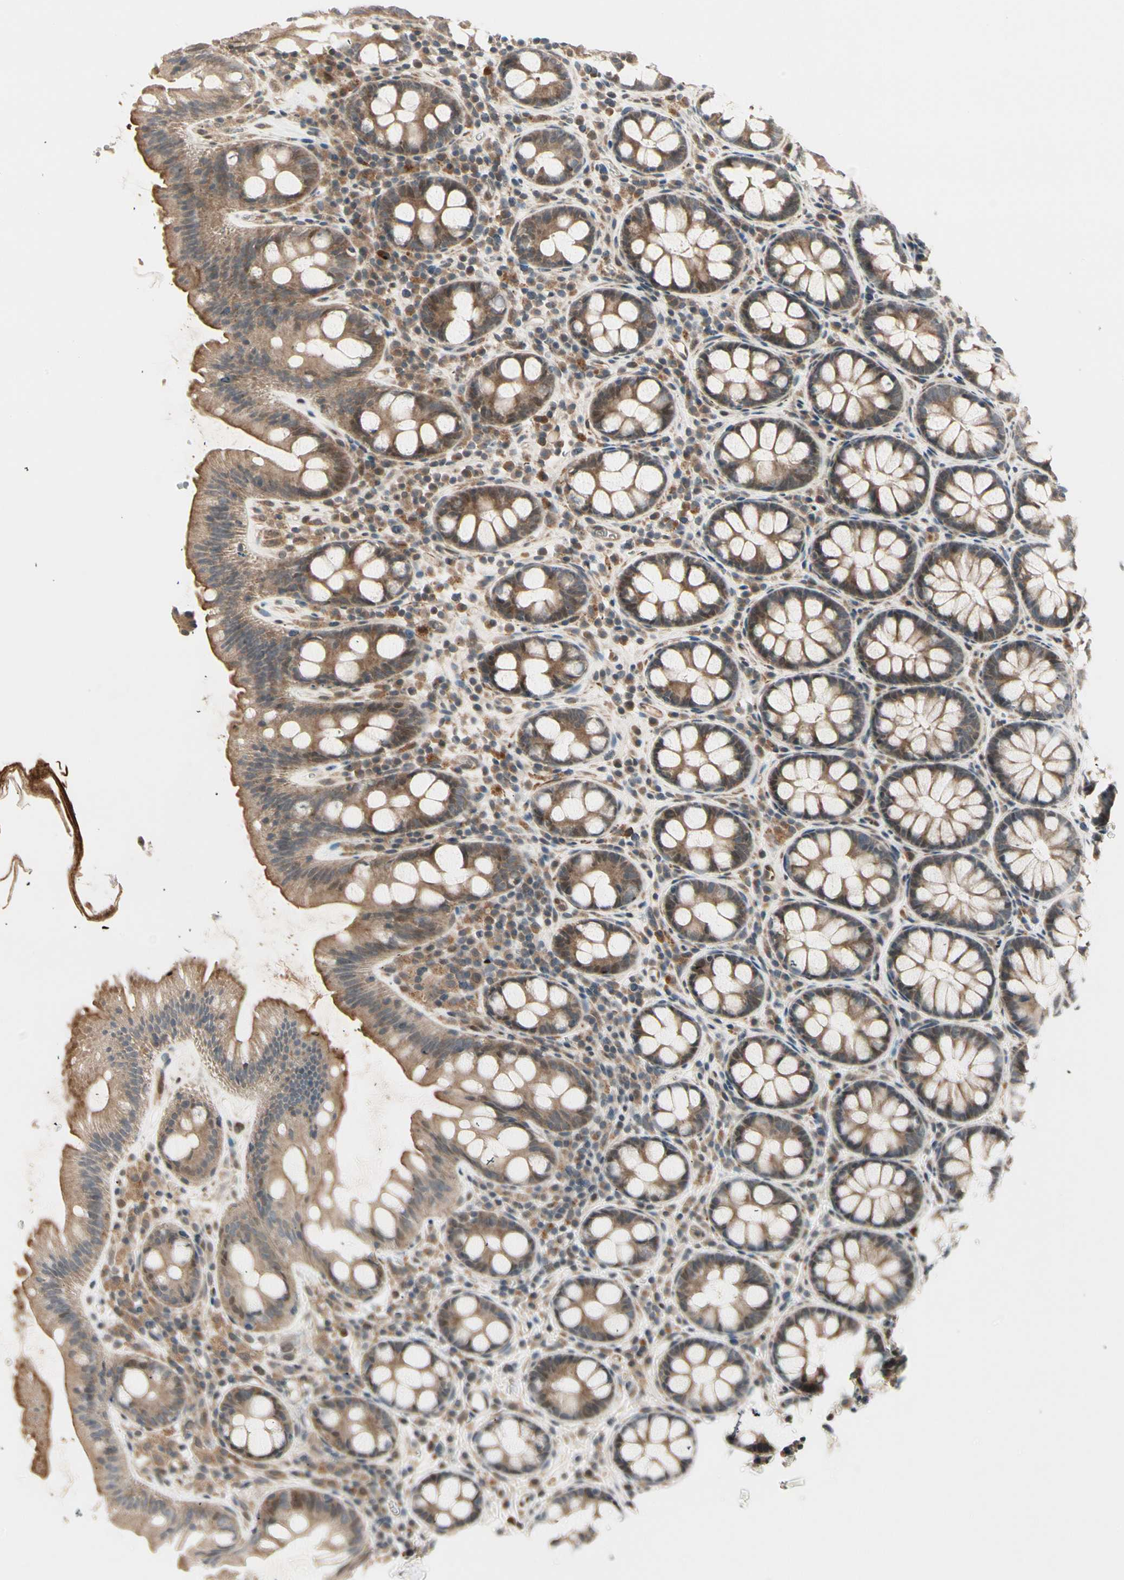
{"staining": {"intensity": "moderate", "quantity": ">75%", "location": "cytoplasmic/membranous"}, "tissue": "colon", "cell_type": "Endothelial cells", "image_type": "normal", "snomed": [{"axis": "morphology", "description": "Normal tissue, NOS"}, {"axis": "topography", "description": "Colon"}], "caption": "Immunohistochemistry (IHC) (DAB) staining of unremarkable colon exhibits moderate cytoplasmic/membranous protein expression in approximately >75% of endothelial cells. Using DAB (brown) and hematoxylin (blue) stains, captured at high magnification using brightfield microscopy.", "gene": "SVBP", "patient": {"sex": "female", "age": 80}}